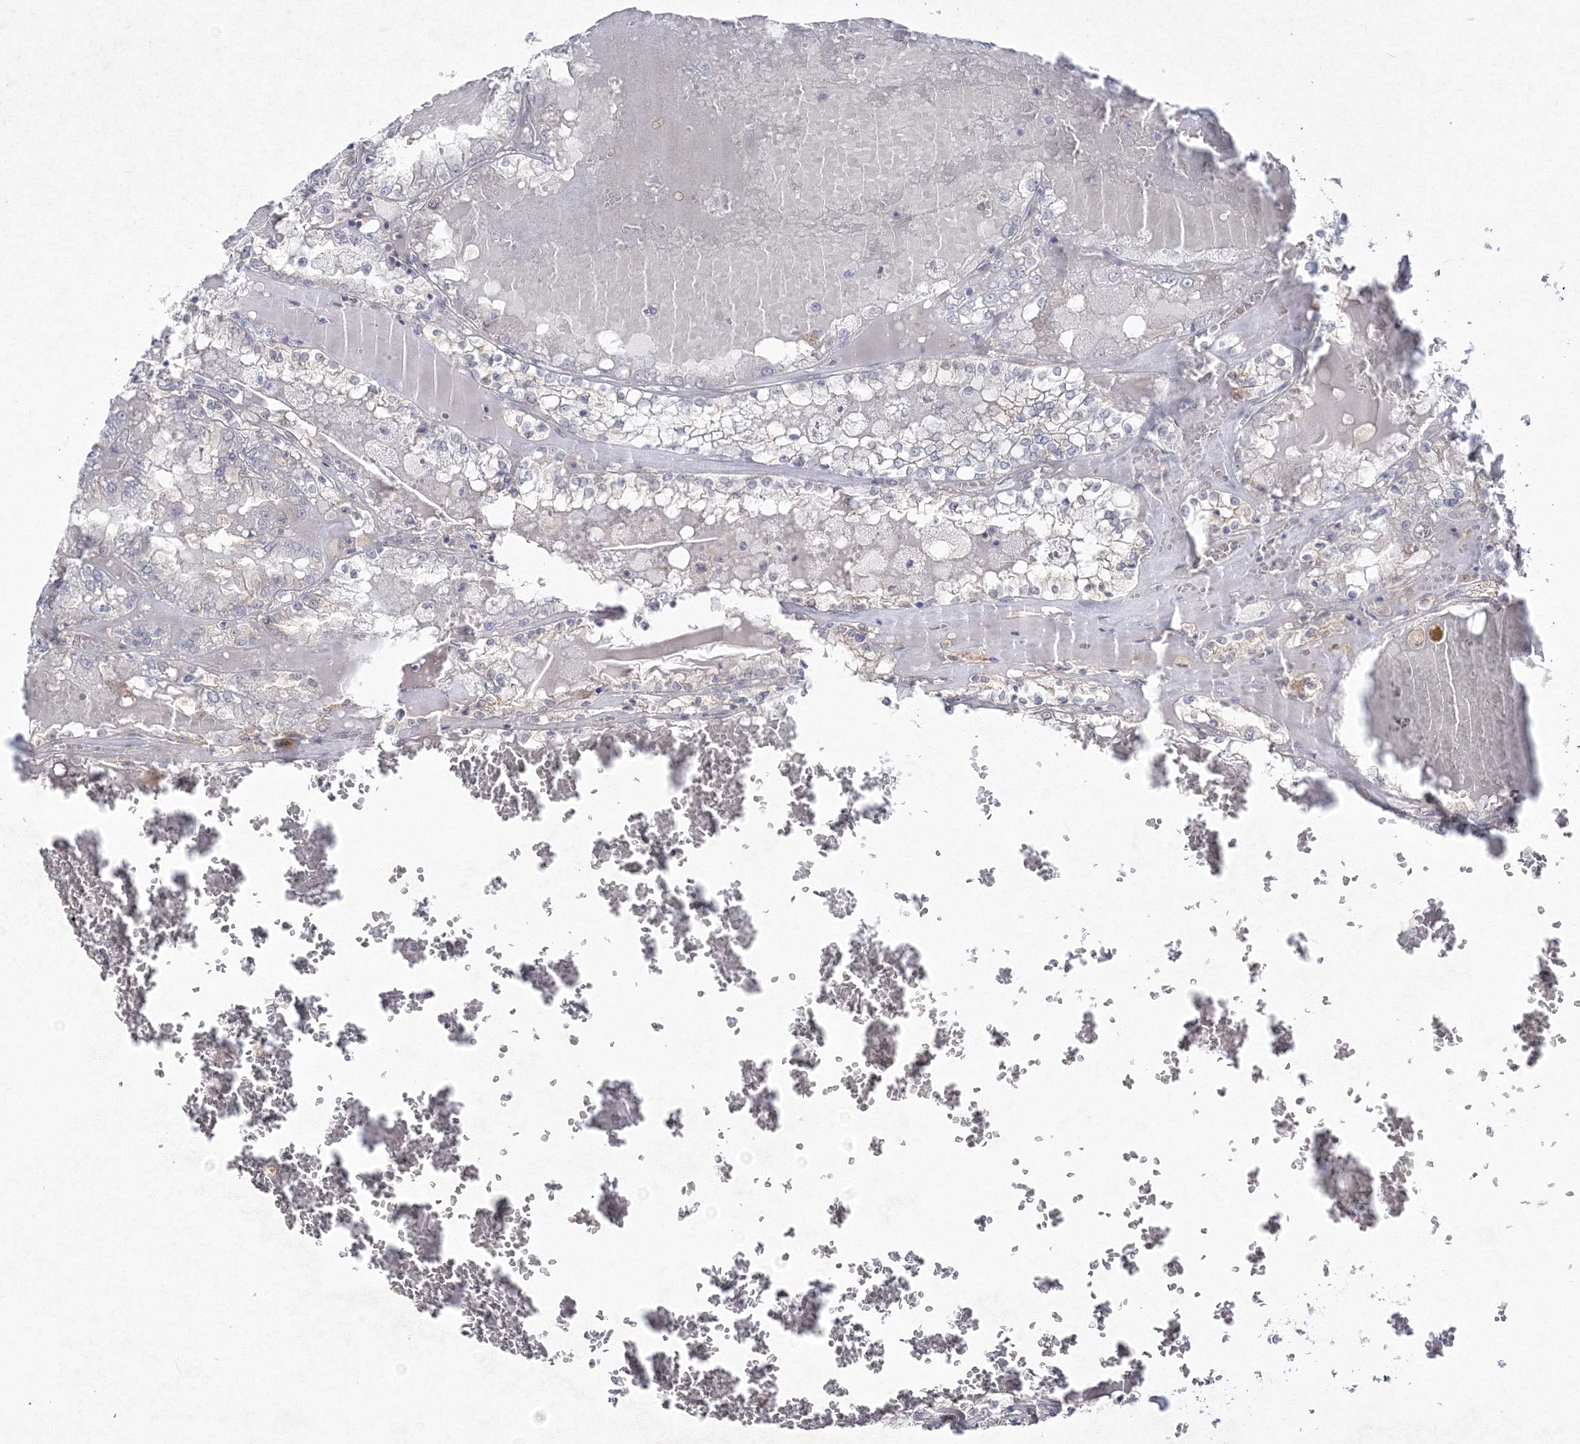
{"staining": {"intensity": "negative", "quantity": "none", "location": "none"}, "tissue": "renal cancer", "cell_type": "Tumor cells", "image_type": "cancer", "snomed": [{"axis": "morphology", "description": "Adenocarcinoma, NOS"}, {"axis": "topography", "description": "Kidney"}], "caption": "An image of human adenocarcinoma (renal) is negative for staining in tumor cells.", "gene": "IPMK", "patient": {"sex": "female", "age": 56}}